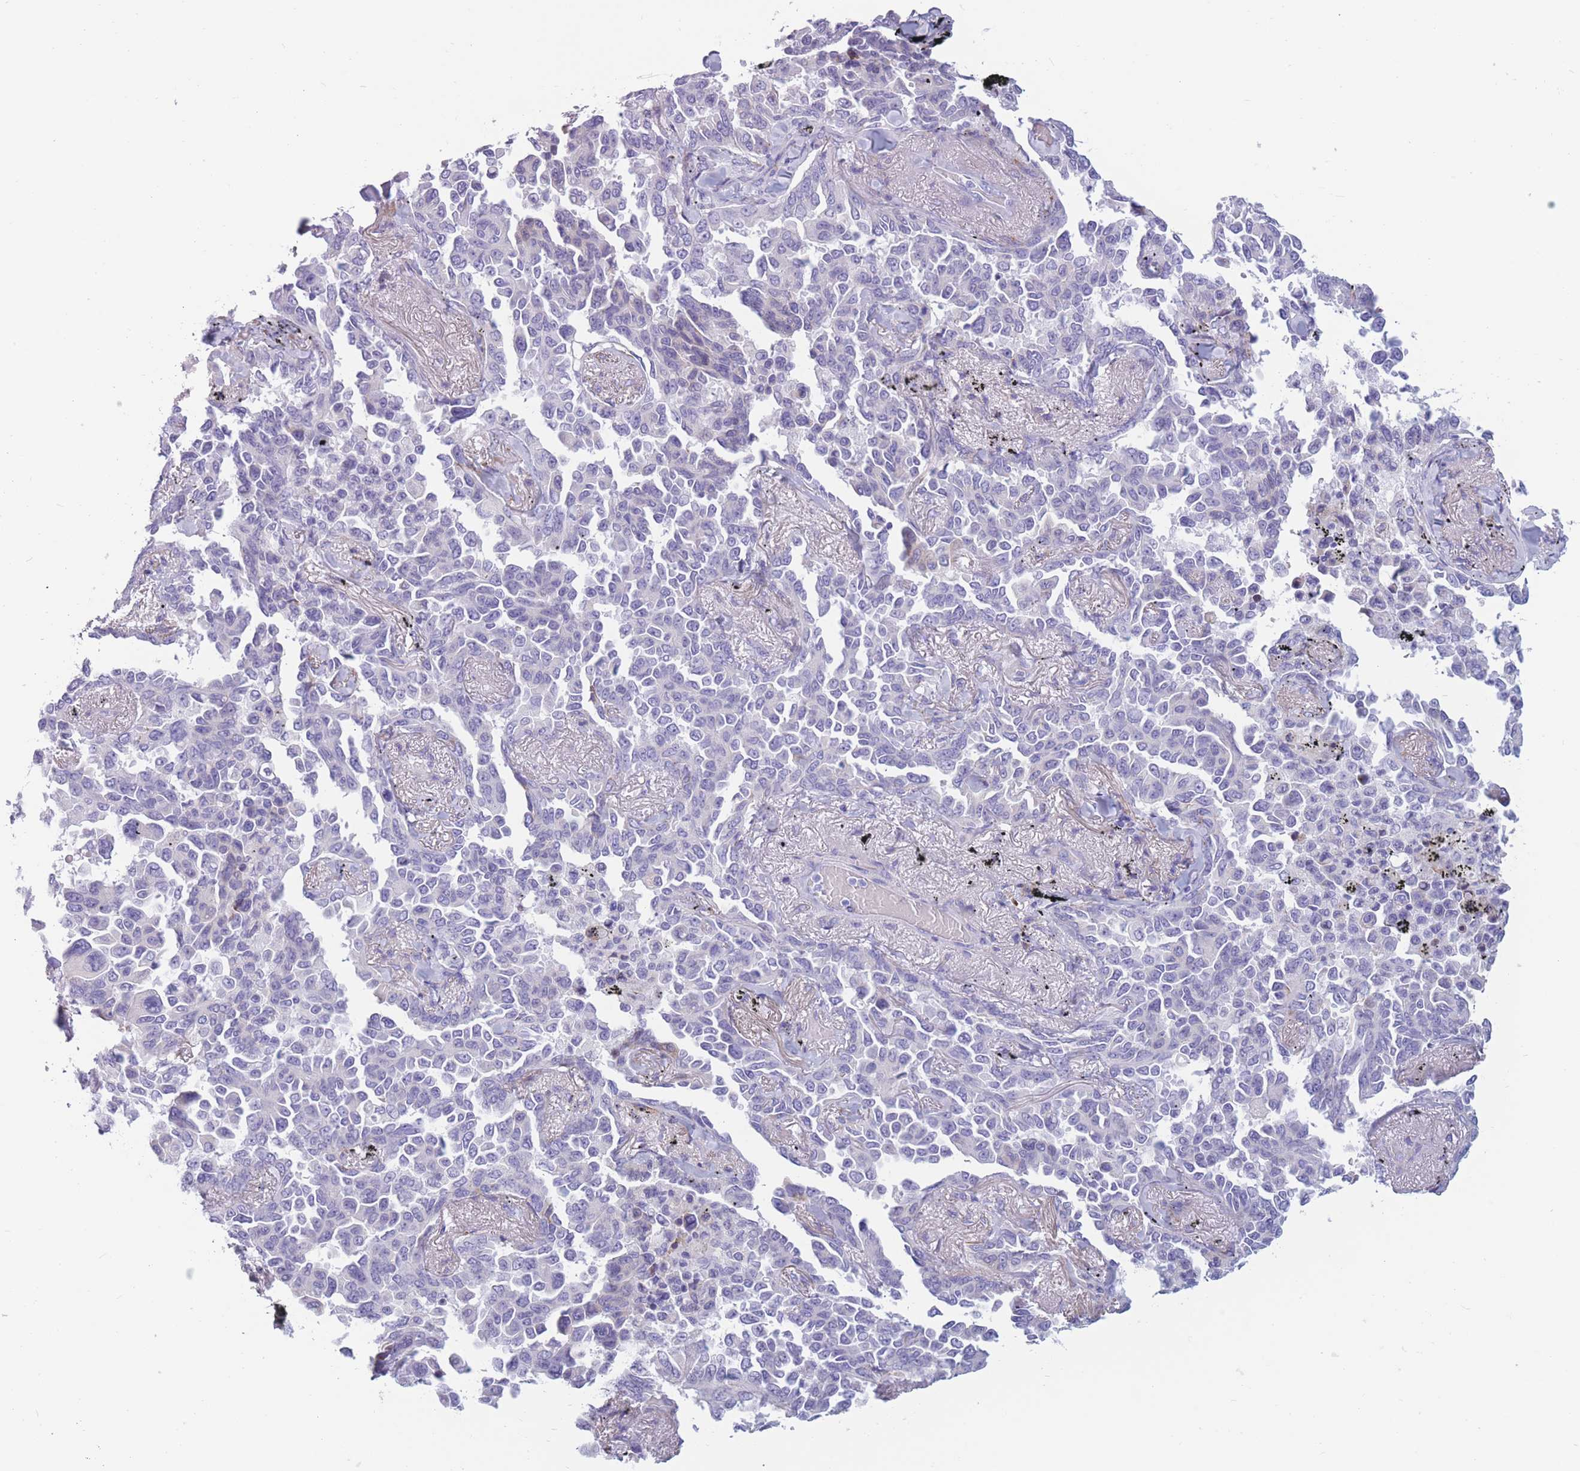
{"staining": {"intensity": "negative", "quantity": "none", "location": "none"}, "tissue": "lung cancer", "cell_type": "Tumor cells", "image_type": "cancer", "snomed": [{"axis": "morphology", "description": "Adenocarcinoma, NOS"}, {"axis": "topography", "description": "Lung"}], "caption": "The immunohistochemistry (IHC) photomicrograph has no significant positivity in tumor cells of adenocarcinoma (lung) tissue.", "gene": "COL27A1", "patient": {"sex": "female", "age": 67}}